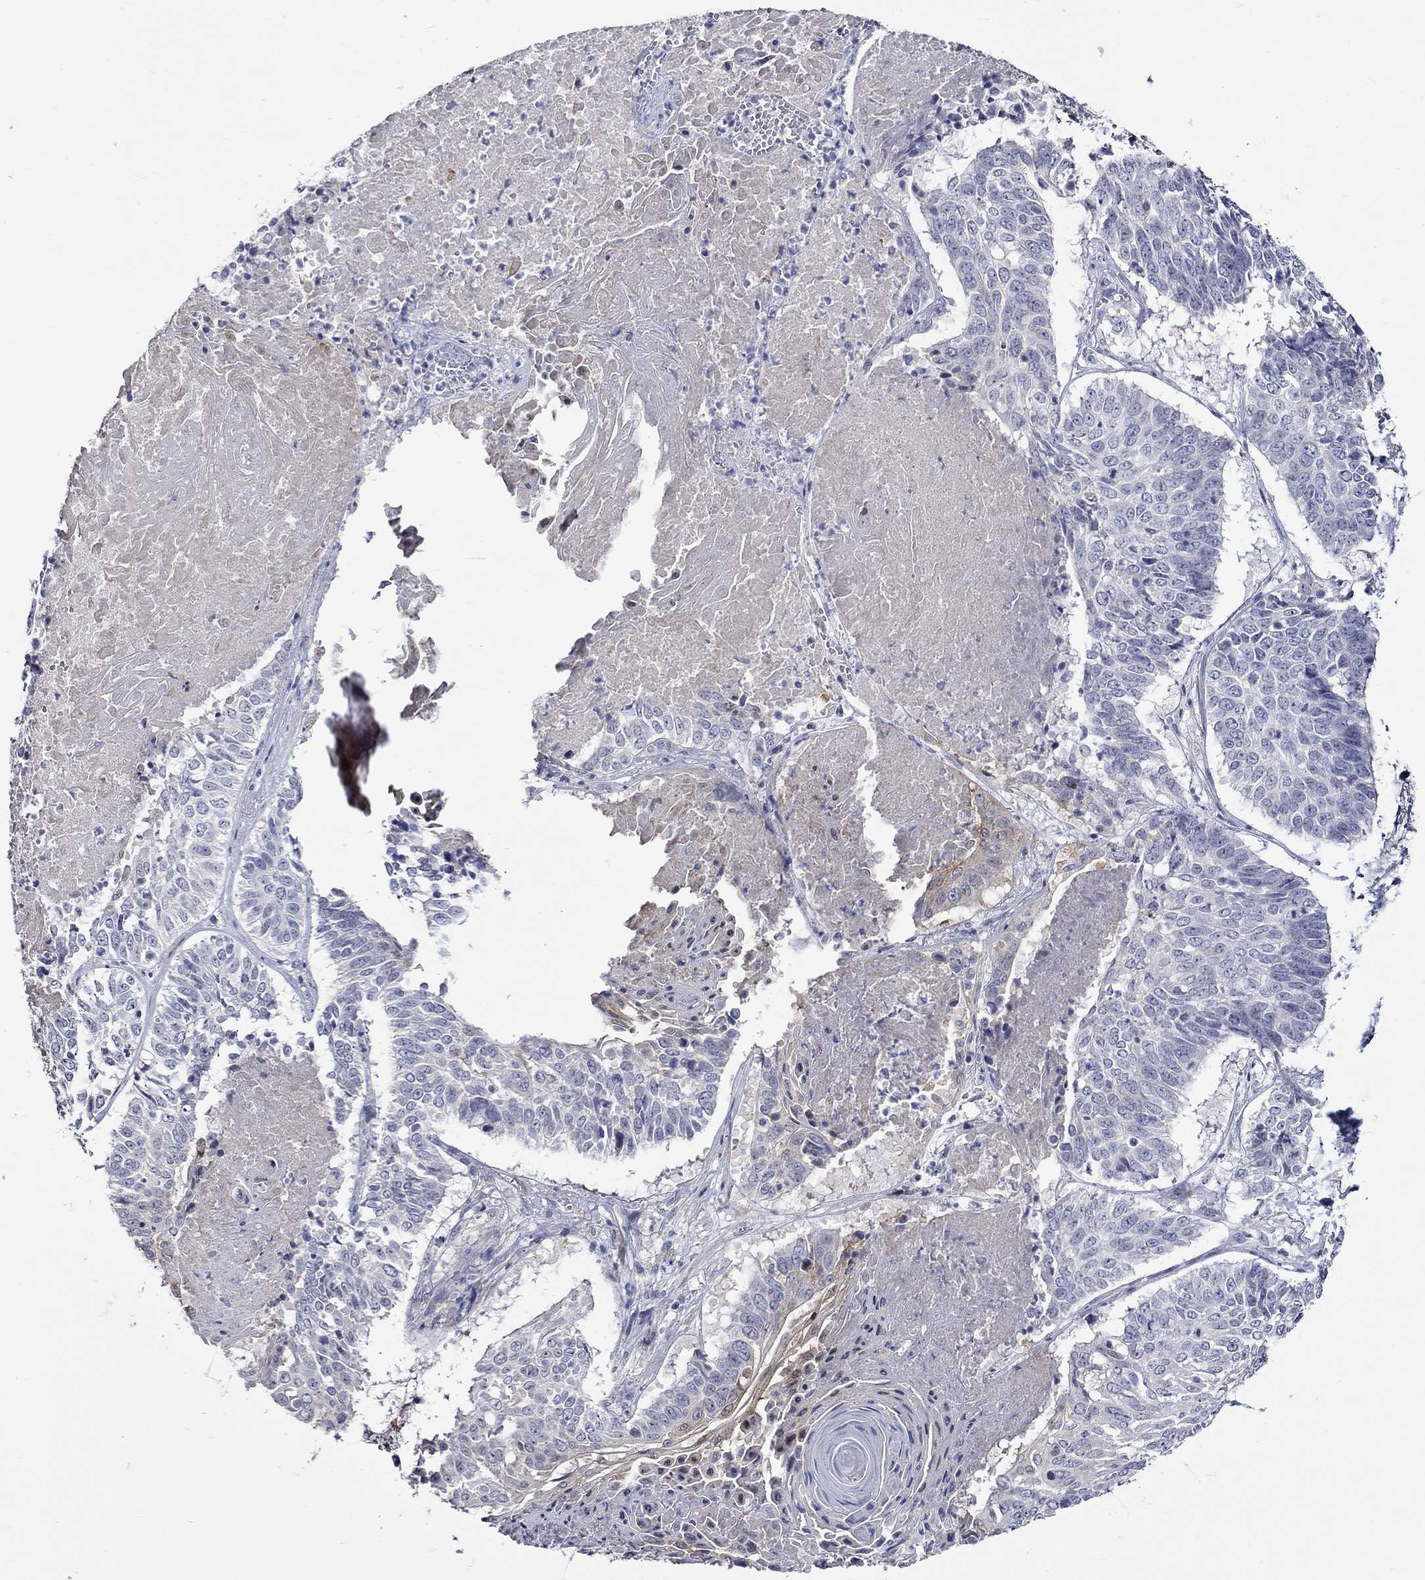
{"staining": {"intensity": "negative", "quantity": "none", "location": "none"}, "tissue": "lung cancer", "cell_type": "Tumor cells", "image_type": "cancer", "snomed": [{"axis": "morphology", "description": "Squamous cell carcinoma, NOS"}, {"axis": "topography", "description": "Lung"}], "caption": "Human lung cancer (squamous cell carcinoma) stained for a protein using immunohistochemistry demonstrates no staining in tumor cells.", "gene": "CRYAB", "patient": {"sex": "male", "age": 64}}